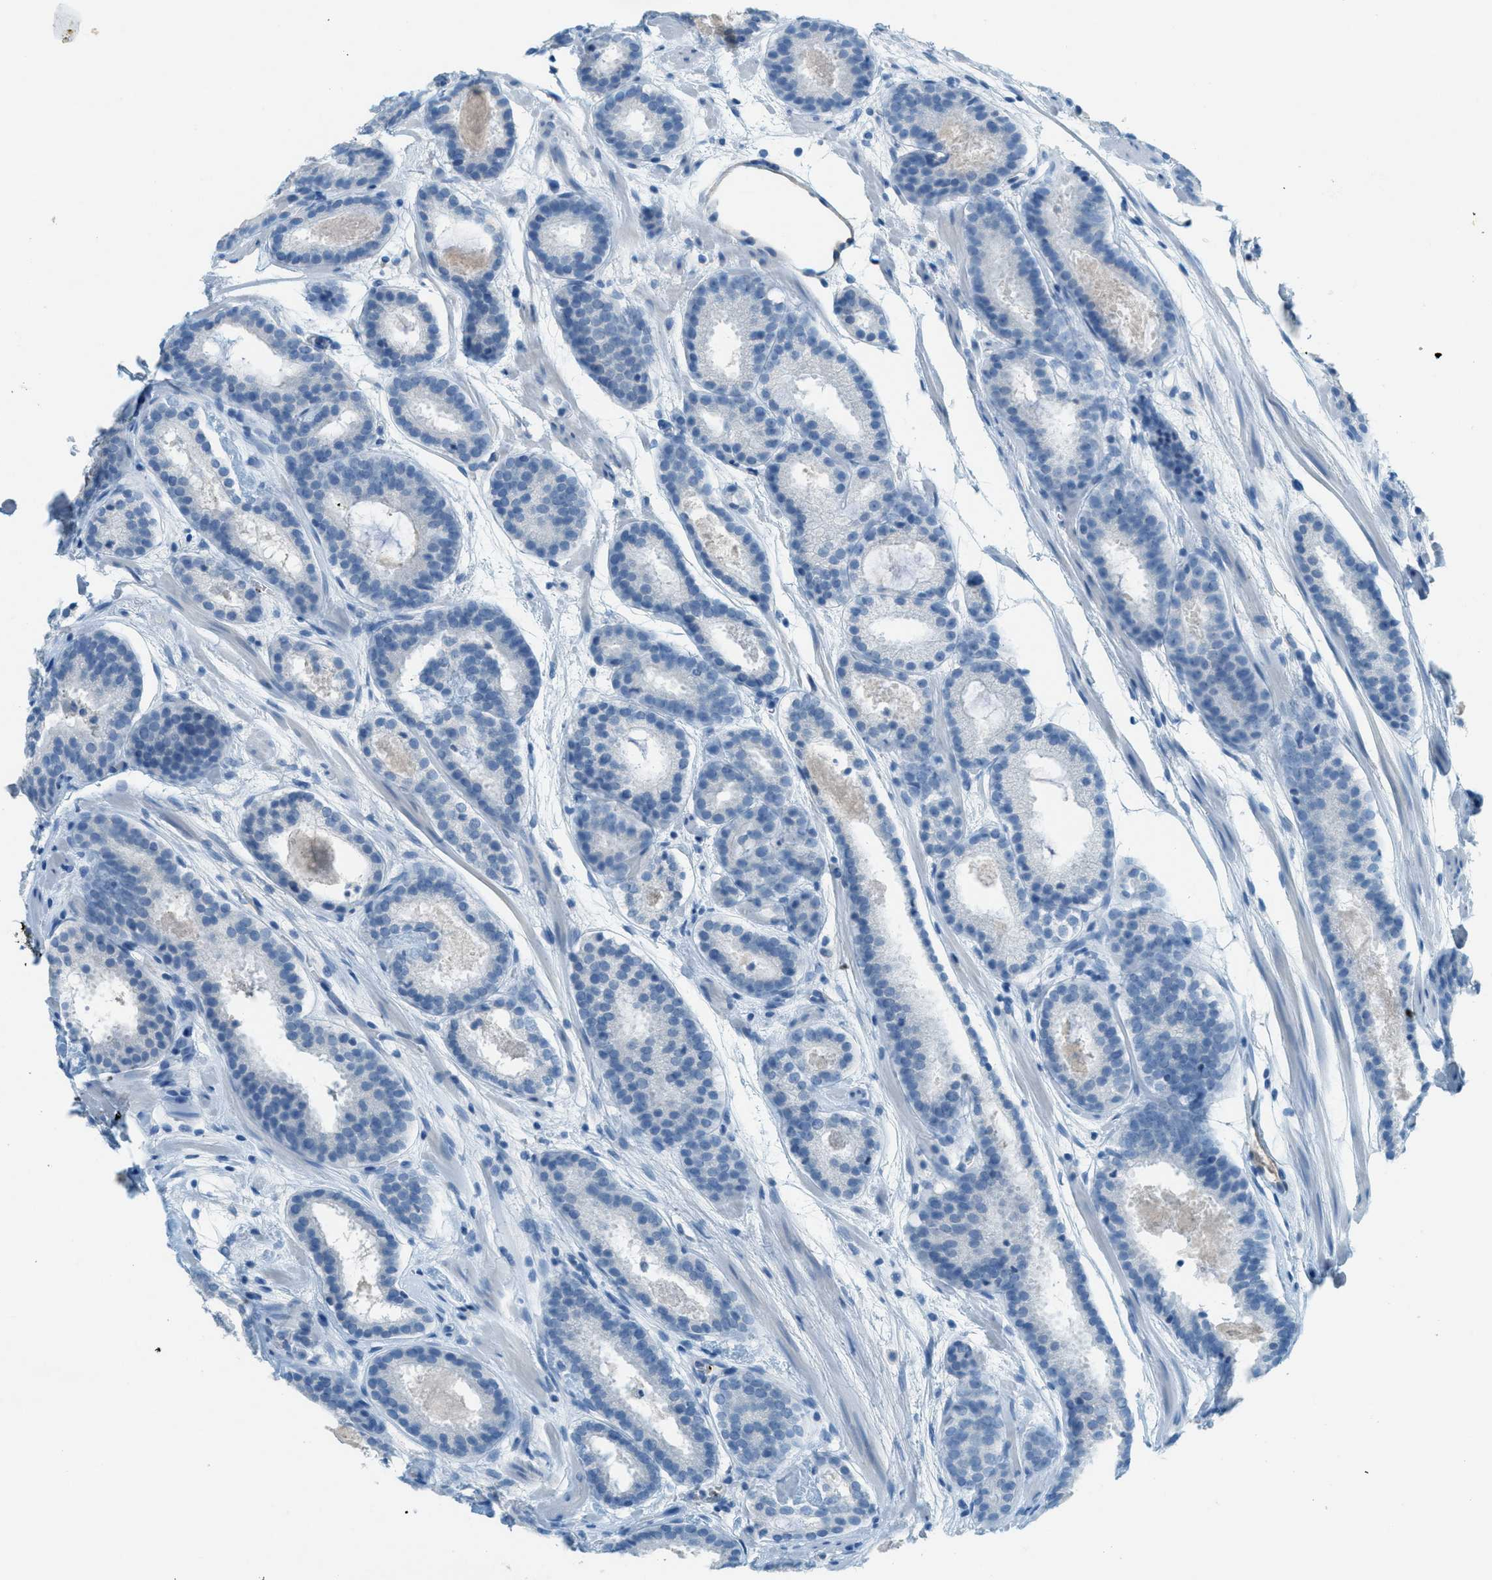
{"staining": {"intensity": "negative", "quantity": "none", "location": "none"}, "tissue": "prostate cancer", "cell_type": "Tumor cells", "image_type": "cancer", "snomed": [{"axis": "morphology", "description": "Adenocarcinoma, Low grade"}, {"axis": "topography", "description": "Prostate"}], "caption": "There is no significant staining in tumor cells of prostate adenocarcinoma (low-grade).", "gene": "PPBP", "patient": {"sex": "male", "age": 69}}